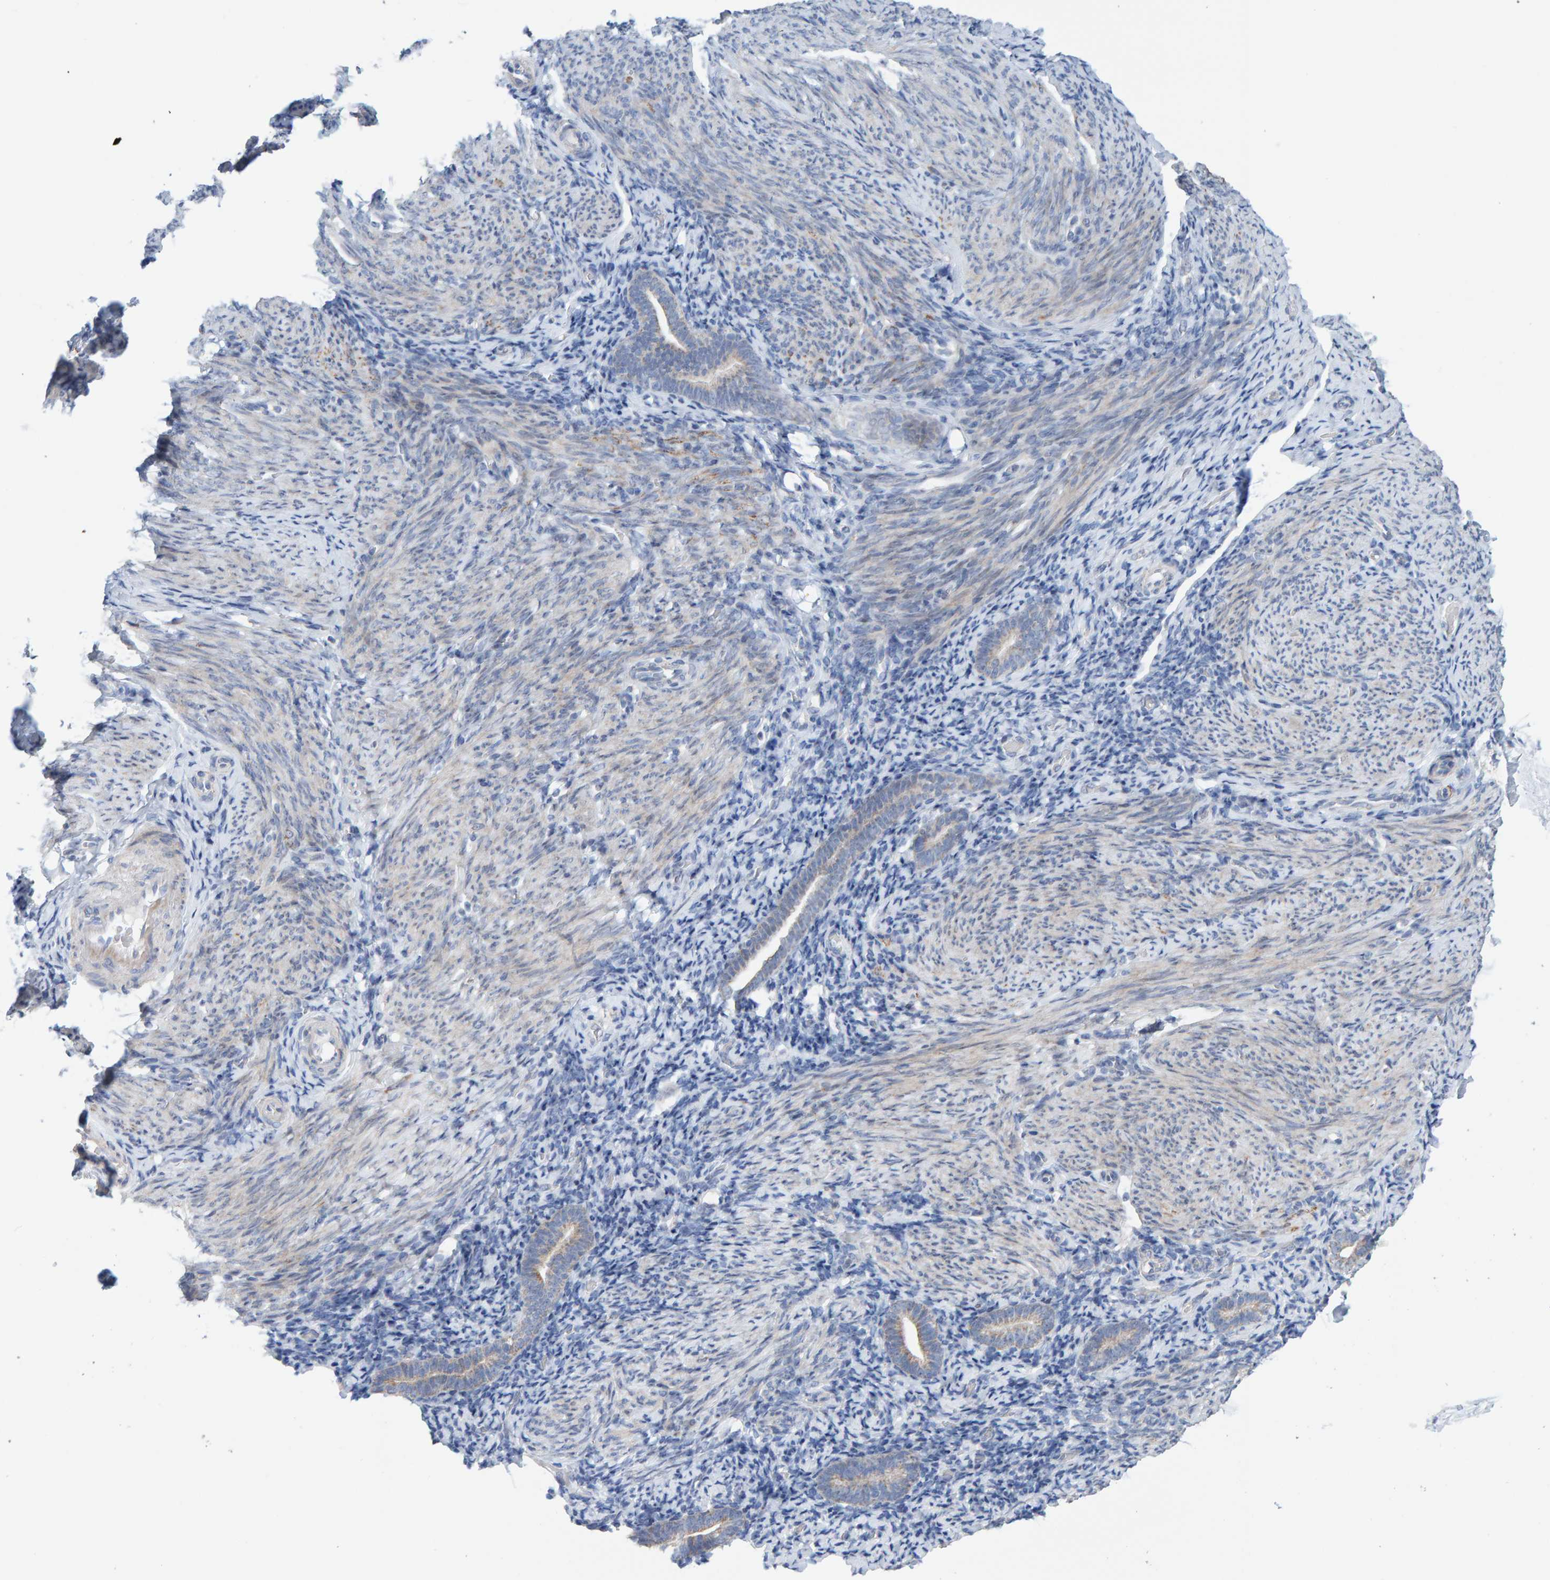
{"staining": {"intensity": "negative", "quantity": "none", "location": "none"}, "tissue": "endometrium", "cell_type": "Cells in endometrial stroma", "image_type": "normal", "snomed": [{"axis": "morphology", "description": "Normal tissue, NOS"}, {"axis": "topography", "description": "Endometrium"}], "caption": "IHC histopathology image of unremarkable human endometrium stained for a protein (brown), which reveals no staining in cells in endometrial stroma. (Stains: DAB (3,3'-diaminobenzidine) immunohistochemistry (IHC) with hematoxylin counter stain, Microscopy: brightfield microscopy at high magnification).", "gene": "USP43", "patient": {"sex": "female", "age": 51}}